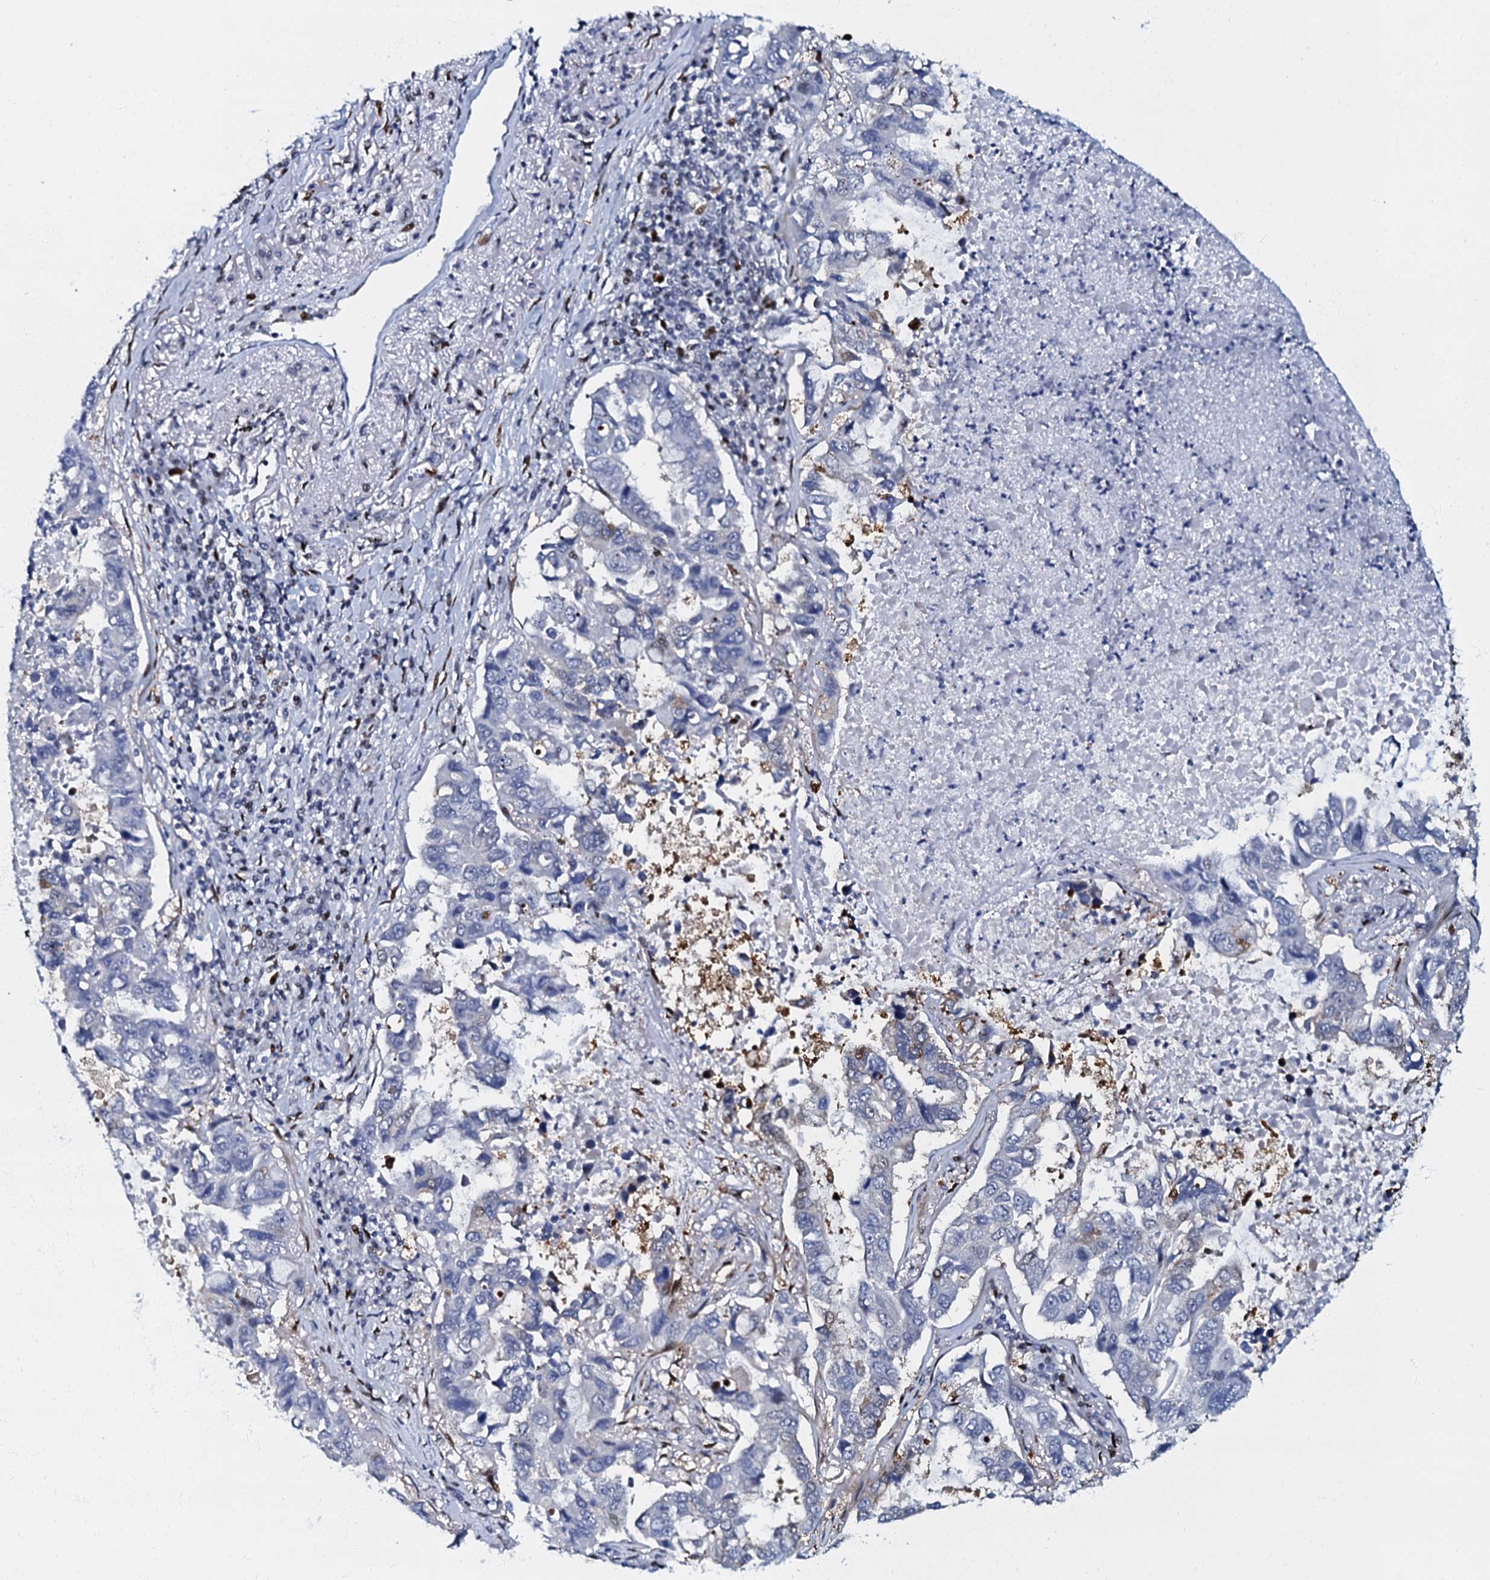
{"staining": {"intensity": "negative", "quantity": "none", "location": "none"}, "tissue": "lung cancer", "cell_type": "Tumor cells", "image_type": "cancer", "snomed": [{"axis": "morphology", "description": "Adenocarcinoma, NOS"}, {"axis": "topography", "description": "Lung"}], "caption": "Lung adenocarcinoma stained for a protein using immunohistochemistry (IHC) reveals no expression tumor cells.", "gene": "MFSD5", "patient": {"sex": "male", "age": 64}}